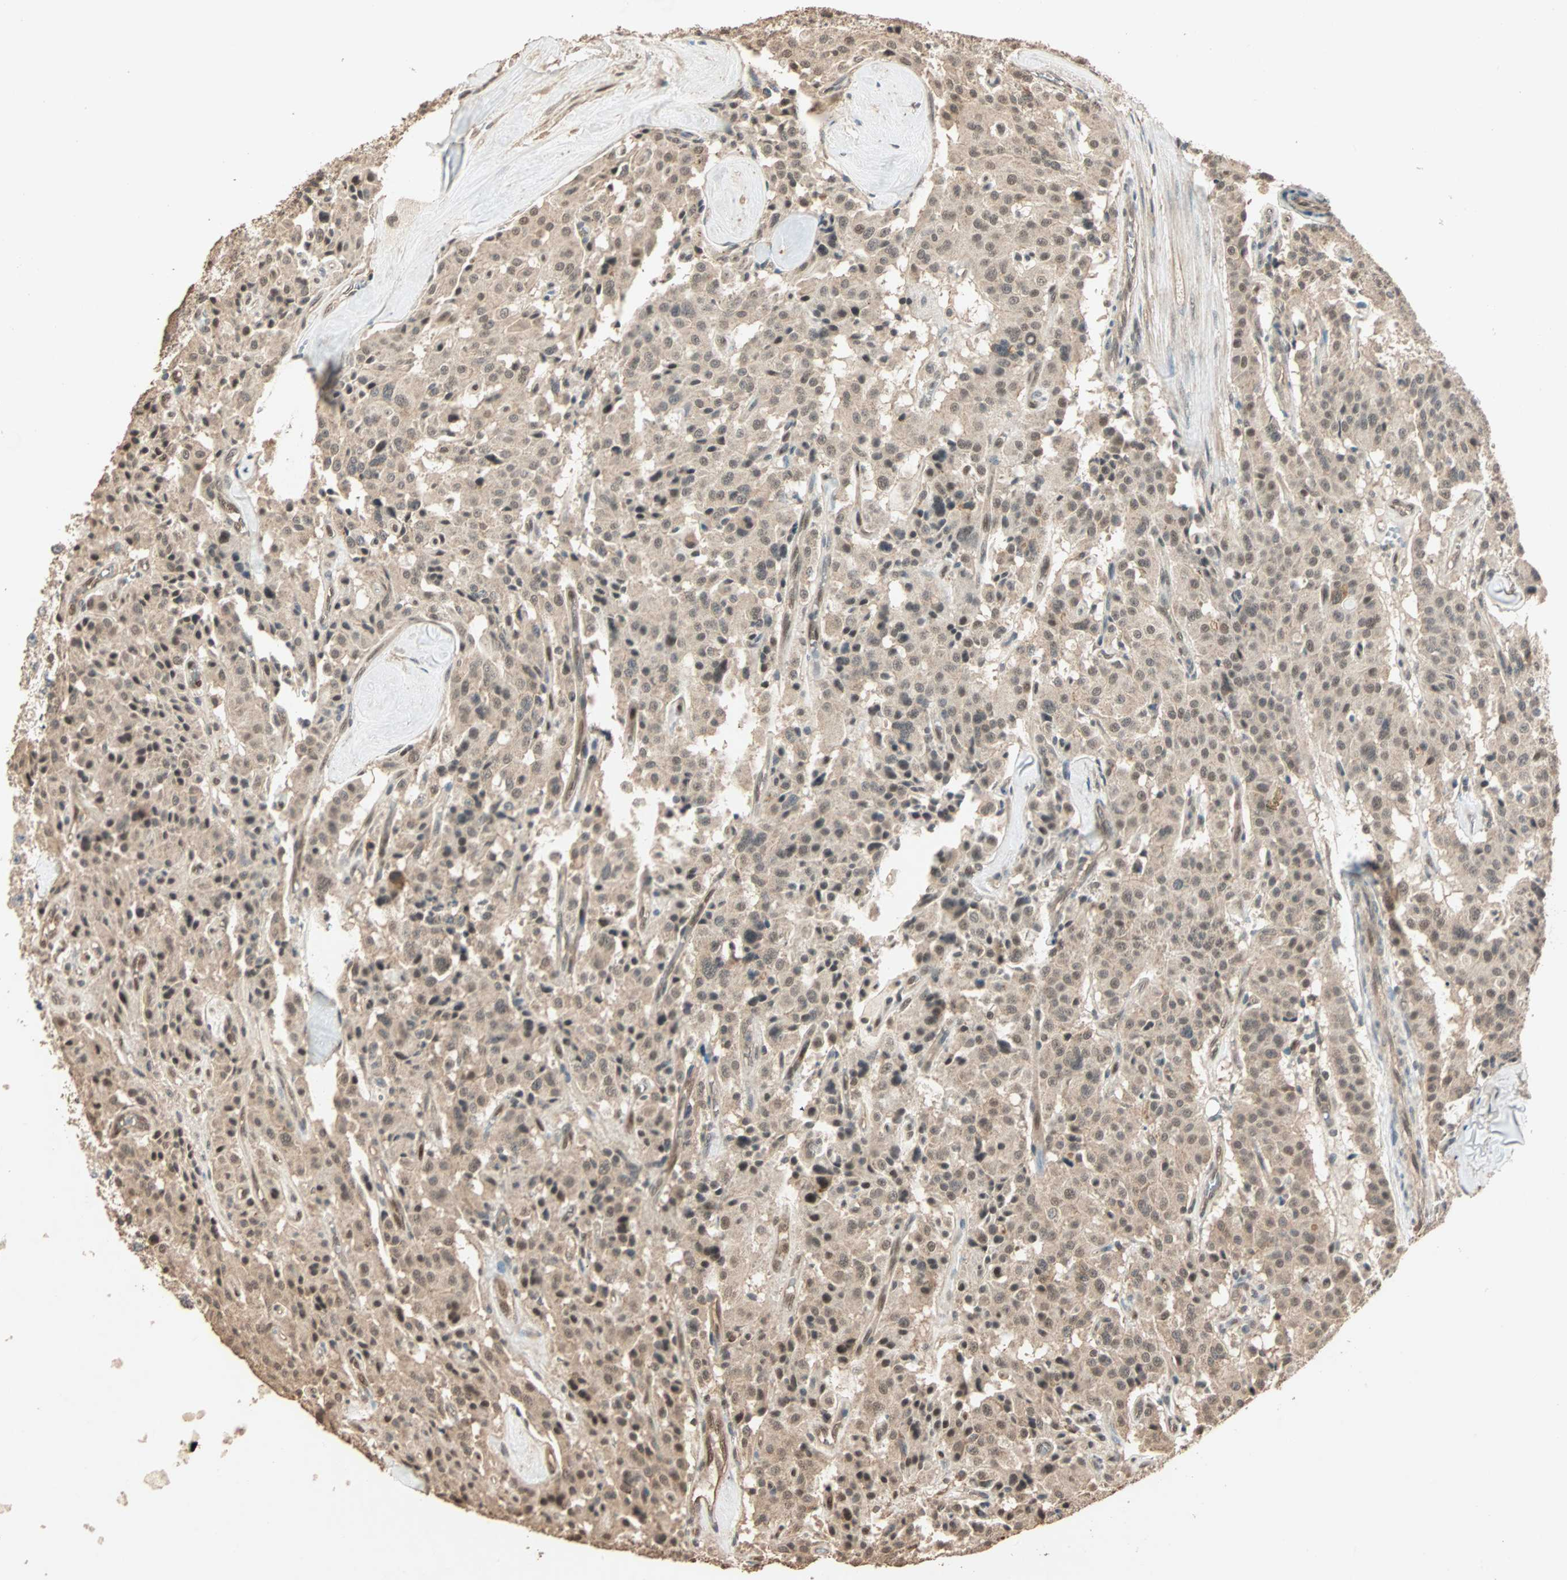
{"staining": {"intensity": "moderate", "quantity": ">75%", "location": "cytoplasmic/membranous,nuclear"}, "tissue": "carcinoid", "cell_type": "Tumor cells", "image_type": "cancer", "snomed": [{"axis": "morphology", "description": "Carcinoid, malignant, NOS"}, {"axis": "topography", "description": "Lung"}], "caption": "The histopathology image demonstrates staining of malignant carcinoid, revealing moderate cytoplasmic/membranous and nuclear protein positivity (brown color) within tumor cells. The staining is performed using DAB brown chromogen to label protein expression. The nuclei are counter-stained blue using hematoxylin.", "gene": "ZBTB33", "patient": {"sex": "male", "age": 30}}